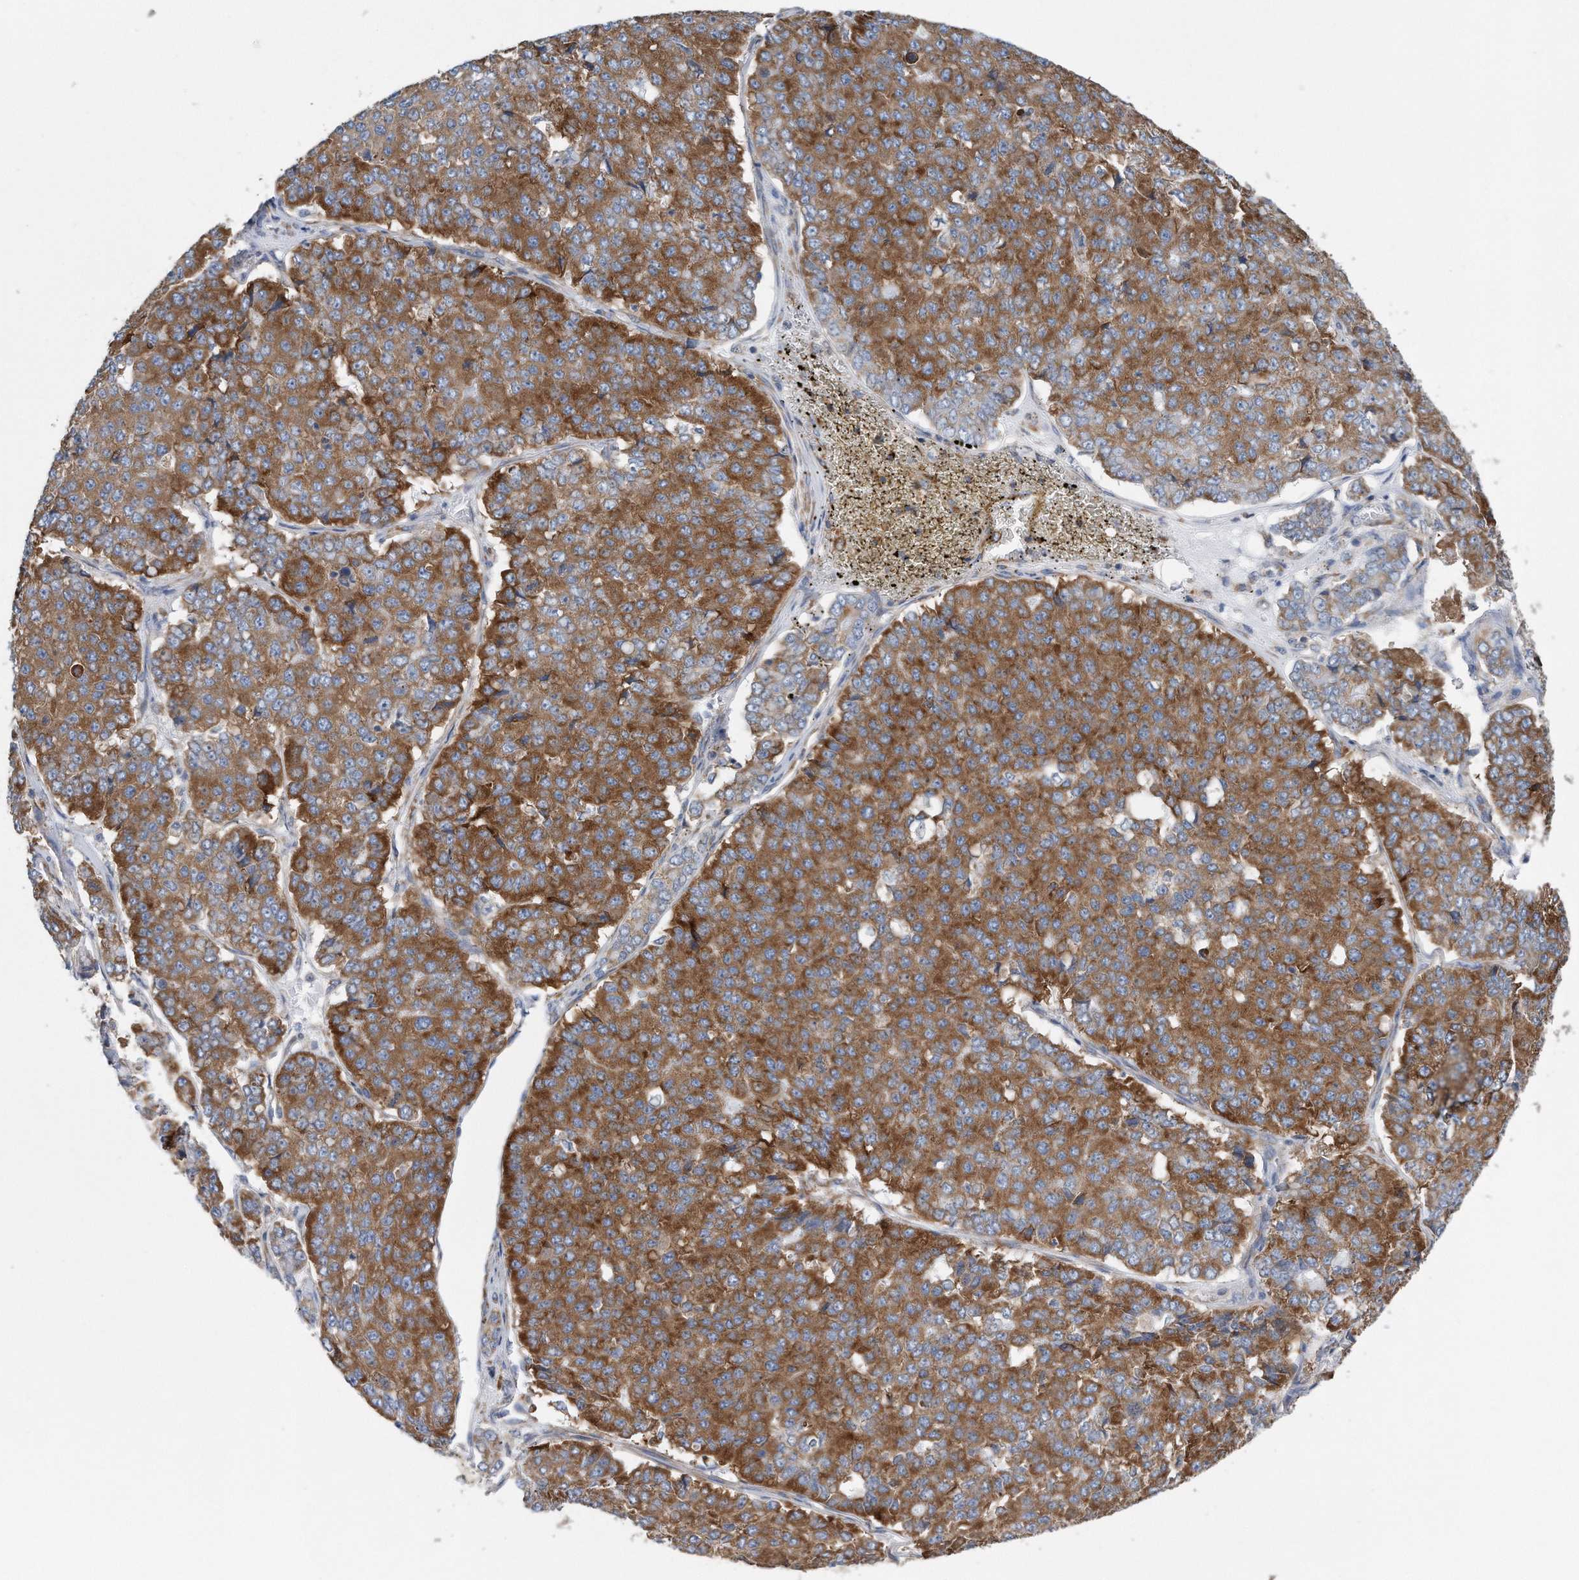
{"staining": {"intensity": "moderate", "quantity": ">75%", "location": "cytoplasmic/membranous"}, "tissue": "pancreatic cancer", "cell_type": "Tumor cells", "image_type": "cancer", "snomed": [{"axis": "morphology", "description": "Adenocarcinoma, NOS"}, {"axis": "topography", "description": "Pancreas"}], "caption": "Immunohistochemistry of human pancreatic cancer (adenocarcinoma) displays medium levels of moderate cytoplasmic/membranous staining in about >75% of tumor cells.", "gene": "RPL26L1", "patient": {"sex": "male", "age": 50}}